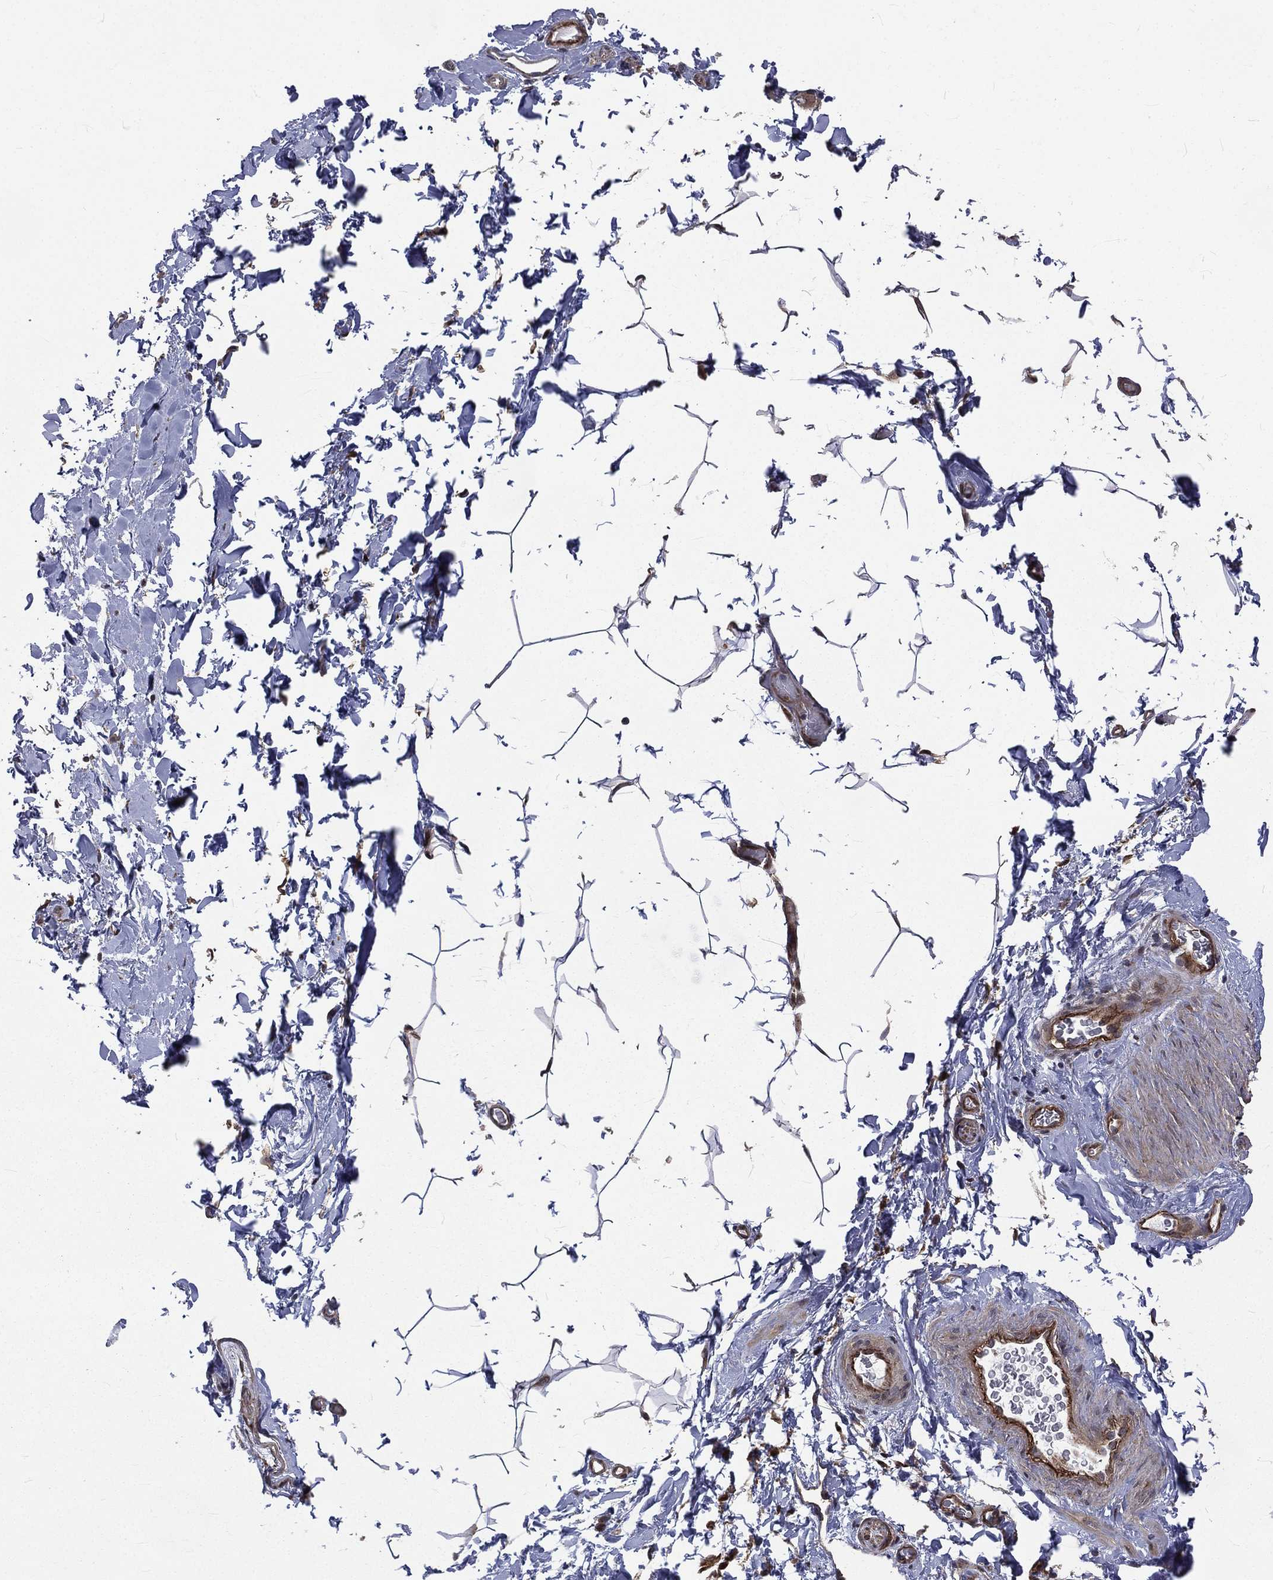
{"staining": {"intensity": "negative", "quantity": "none", "location": "none"}, "tissue": "adipose tissue", "cell_type": "Adipocytes", "image_type": "normal", "snomed": [{"axis": "morphology", "description": "Normal tissue, NOS"}, {"axis": "topography", "description": "Soft tissue"}, {"axis": "topography", "description": "Vascular tissue"}], "caption": "Immunohistochemistry histopathology image of unremarkable adipose tissue stained for a protein (brown), which reveals no staining in adipocytes.", "gene": "ARL3", "patient": {"sex": "male", "age": 41}}